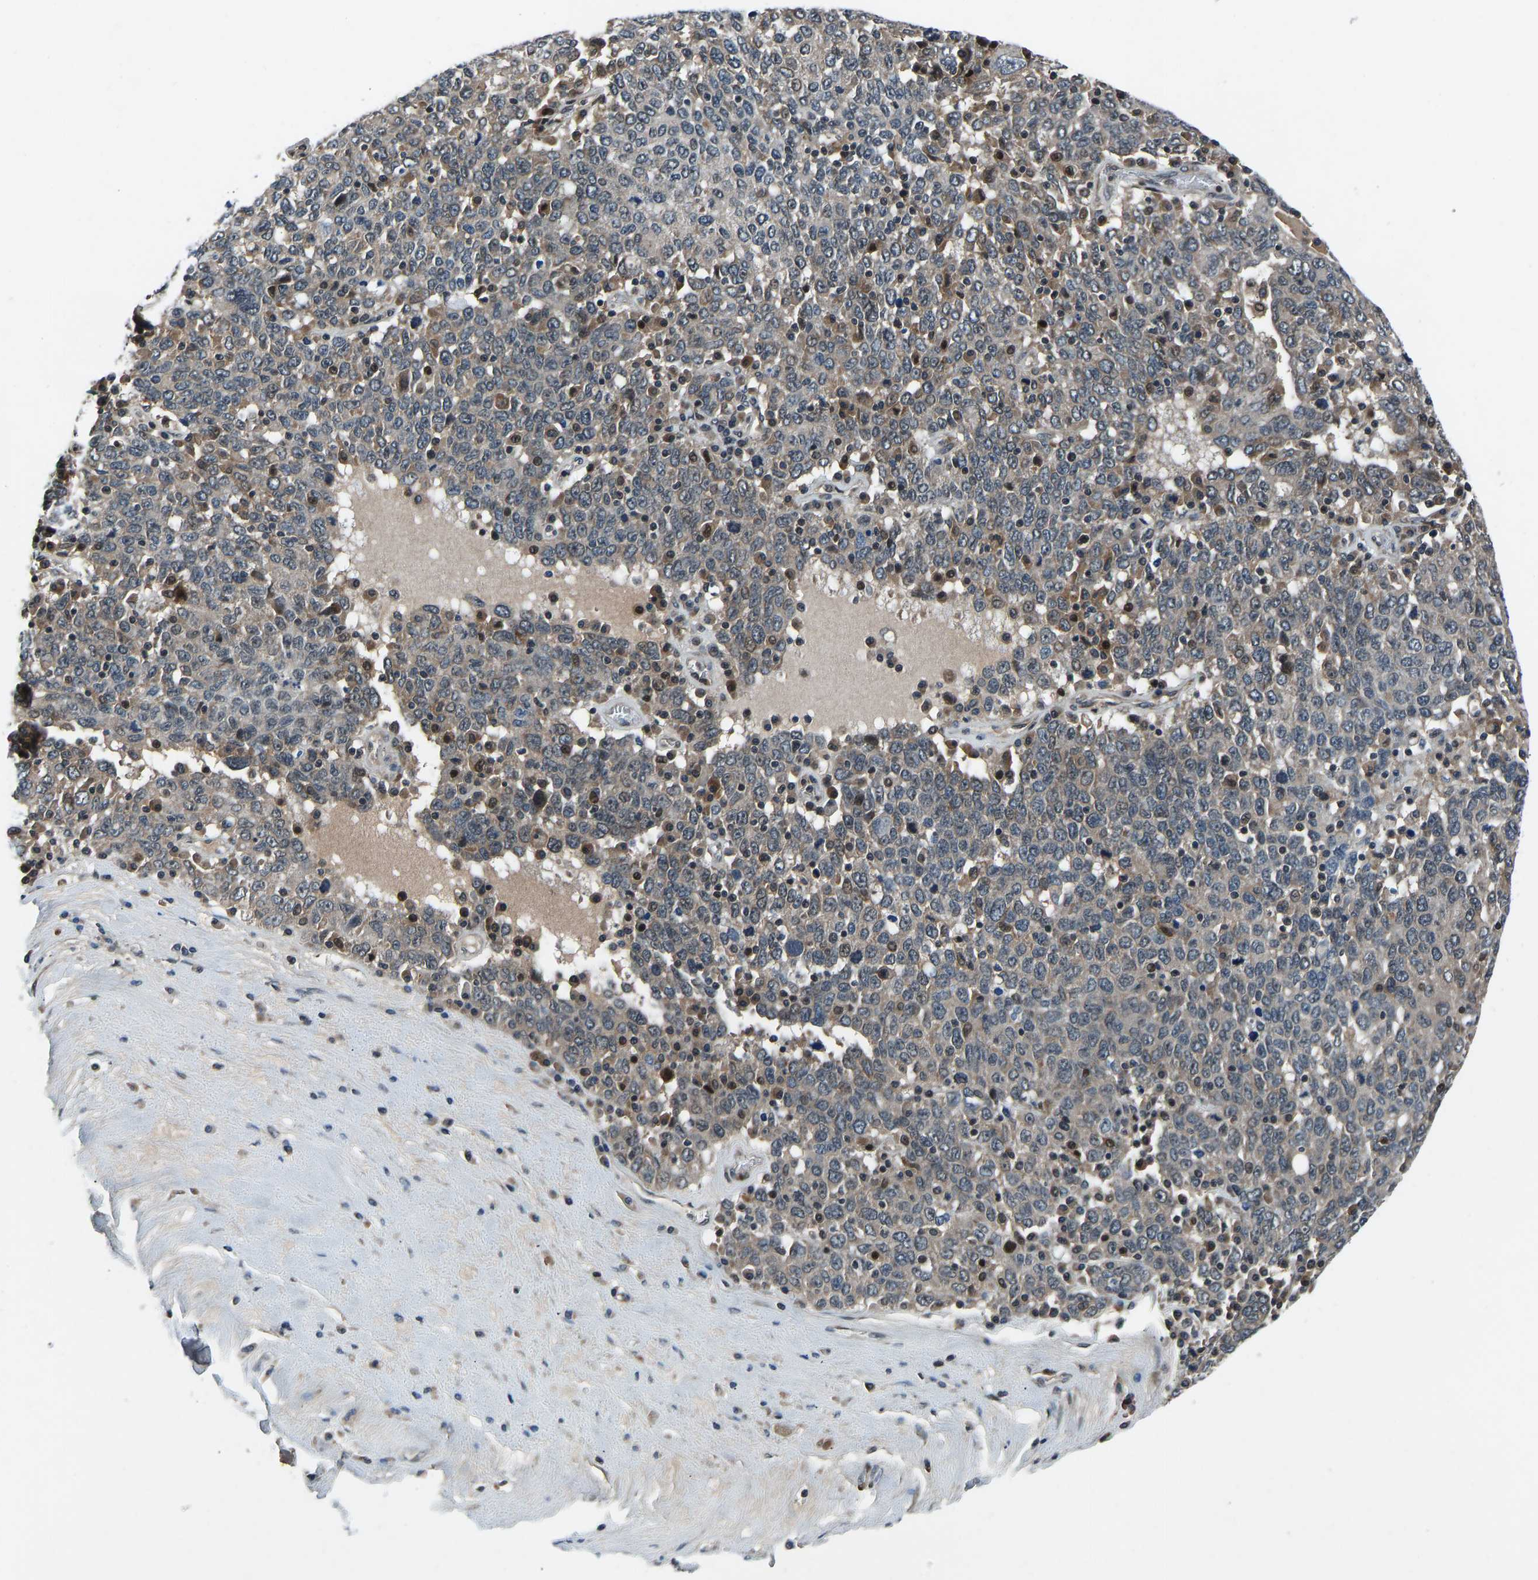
{"staining": {"intensity": "moderate", "quantity": "25%-75%", "location": "cytoplasmic/membranous"}, "tissue": "ovarian cancer", "cell_type": "Tumor cells", "image_type": "cancer", "snomed": [{"axis": "morphology", "description": "Carcinoma, endometroid"}, {"axis": "topography", "description": "Ovary"}], "caption": "Endometroid carcinoma (ovarian) stained for a protein (brown) reveals moderate cytoplasmic/membranous positive expression in approximately 25%-75% of tumor cells.", "gene": "RLIM", "patient": {"sex": "female", "age": 62}}